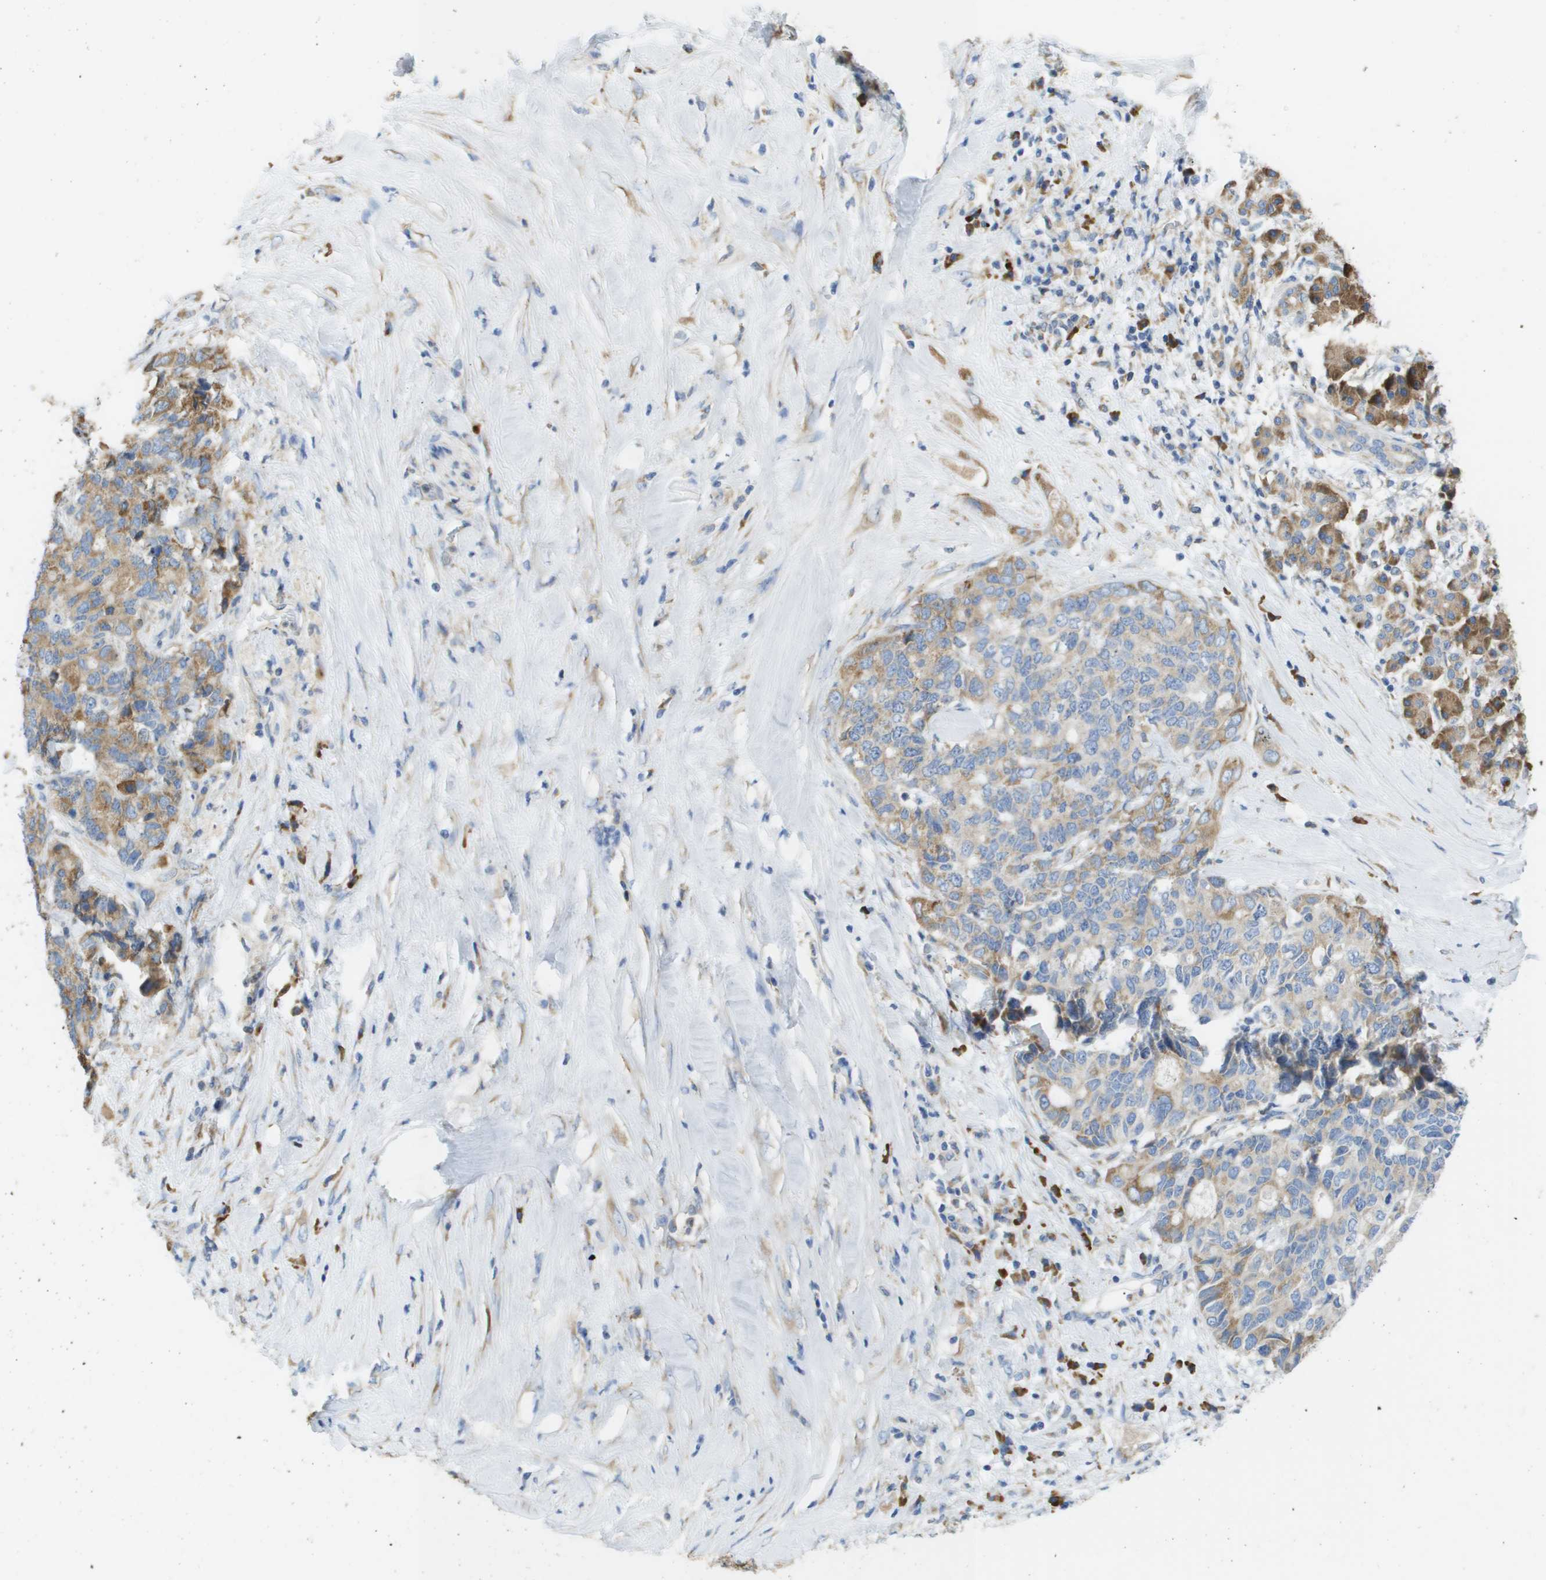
{"staining": {"intensity": "weak", "quantity": "25%-75%", "location": "cytoplasmic/membranous"}, "tissue": "pancreatic cancer", "cell_type": "Tumor cells", "image_type": "cancer", "snomed": [{"axis": "morphology", "description": "Adenocarcinoma, NOS"}, {"axis": "topography", "description": "Pancreas"}], "caption": "This histopathology image demonstrates pancreatic cancer (adenocarcinoma) stained with IHC to label a protein in brown. The cytoplasmic/membranous of tumor cells show weak positivity for the protein. Nuclei are counter-stained blue.", "gene": "SDR42E1", "patient": {"sex": "female", "age": 56}}